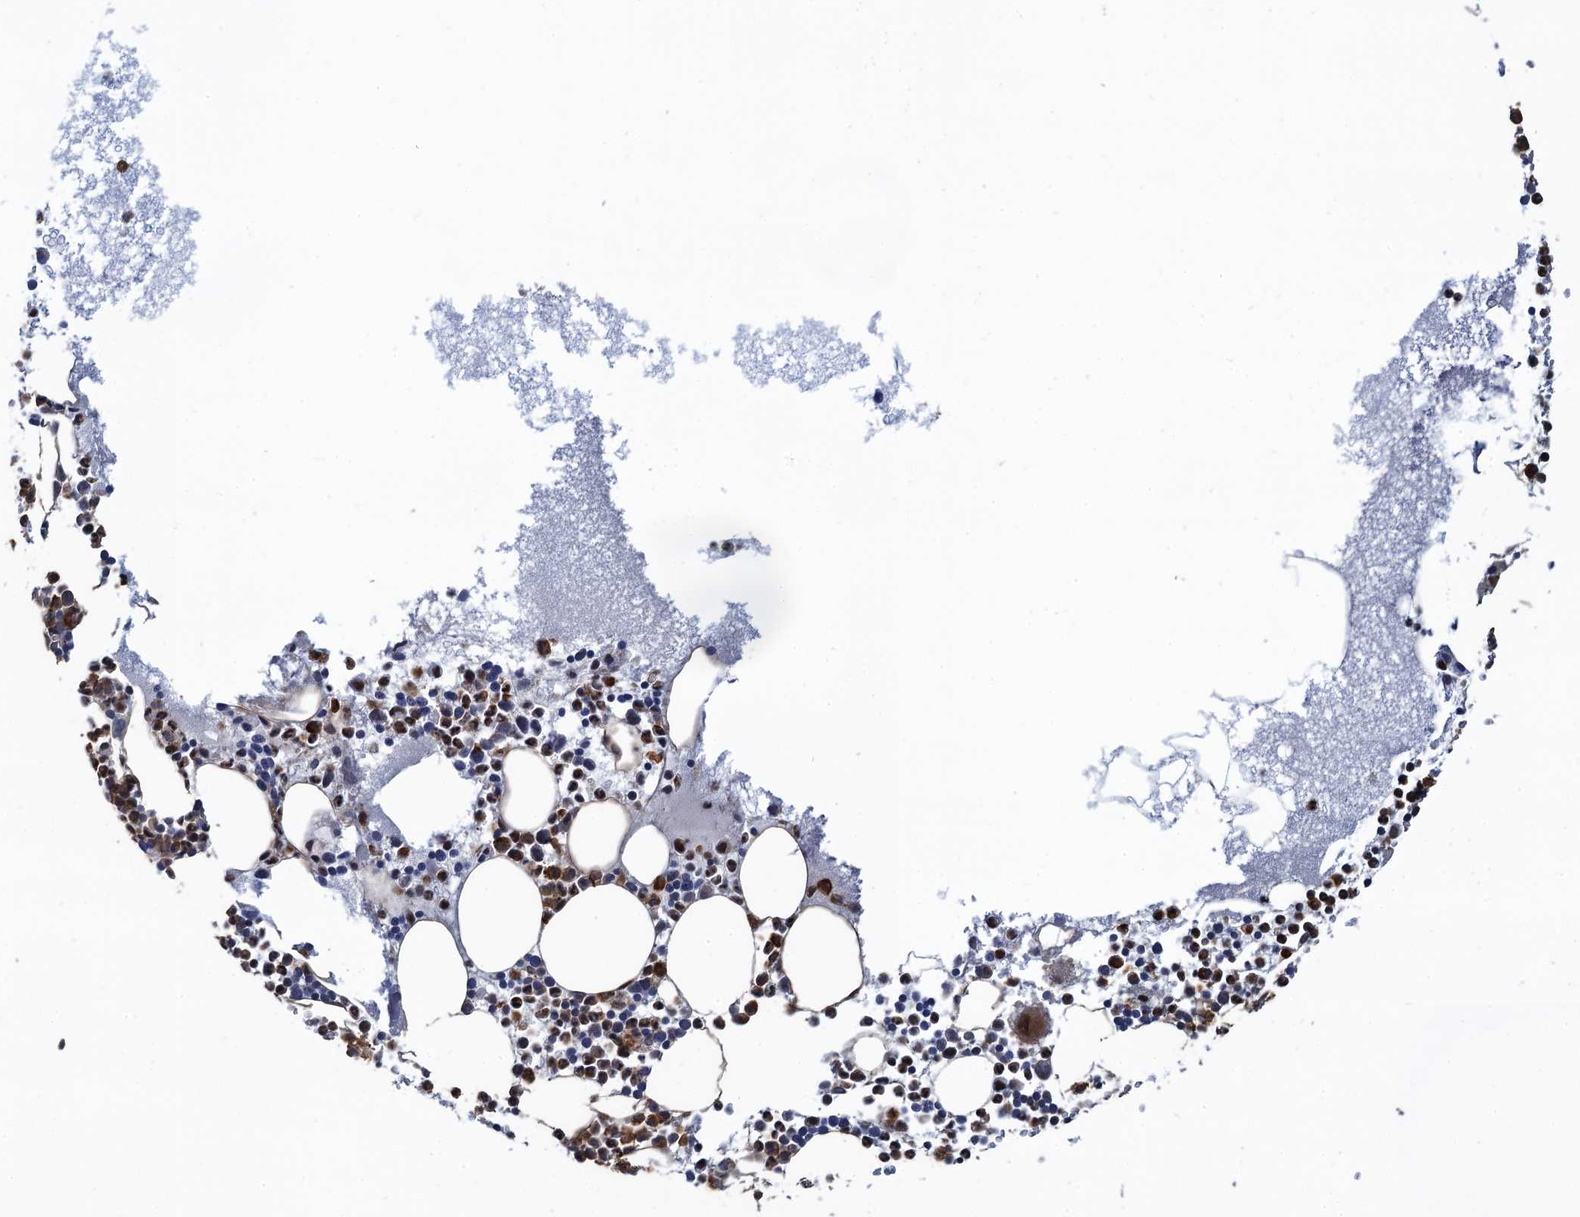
{"staining": {"intensity": "strong", "quantity": "25%-75%", "location": "cytoplasmic/membranous"}, "tissue": "bone marrow", "cell_type": "Hematopoietic cells", "image_type": "normal", "snomed": [{"axis": "morphology", "description": "Normal tissue, NOS"}, {"axis": "topography", "description": "Bone marrow"}], "caption": "Human bone marrow stained for a protein (brown) demonstrates strong cytoplasmic/membranous positive staining in approximately 25%-75% of hematopoietic cells.", "gene": "ATOSA", "patient": {"sex": "female", "age": 78}}